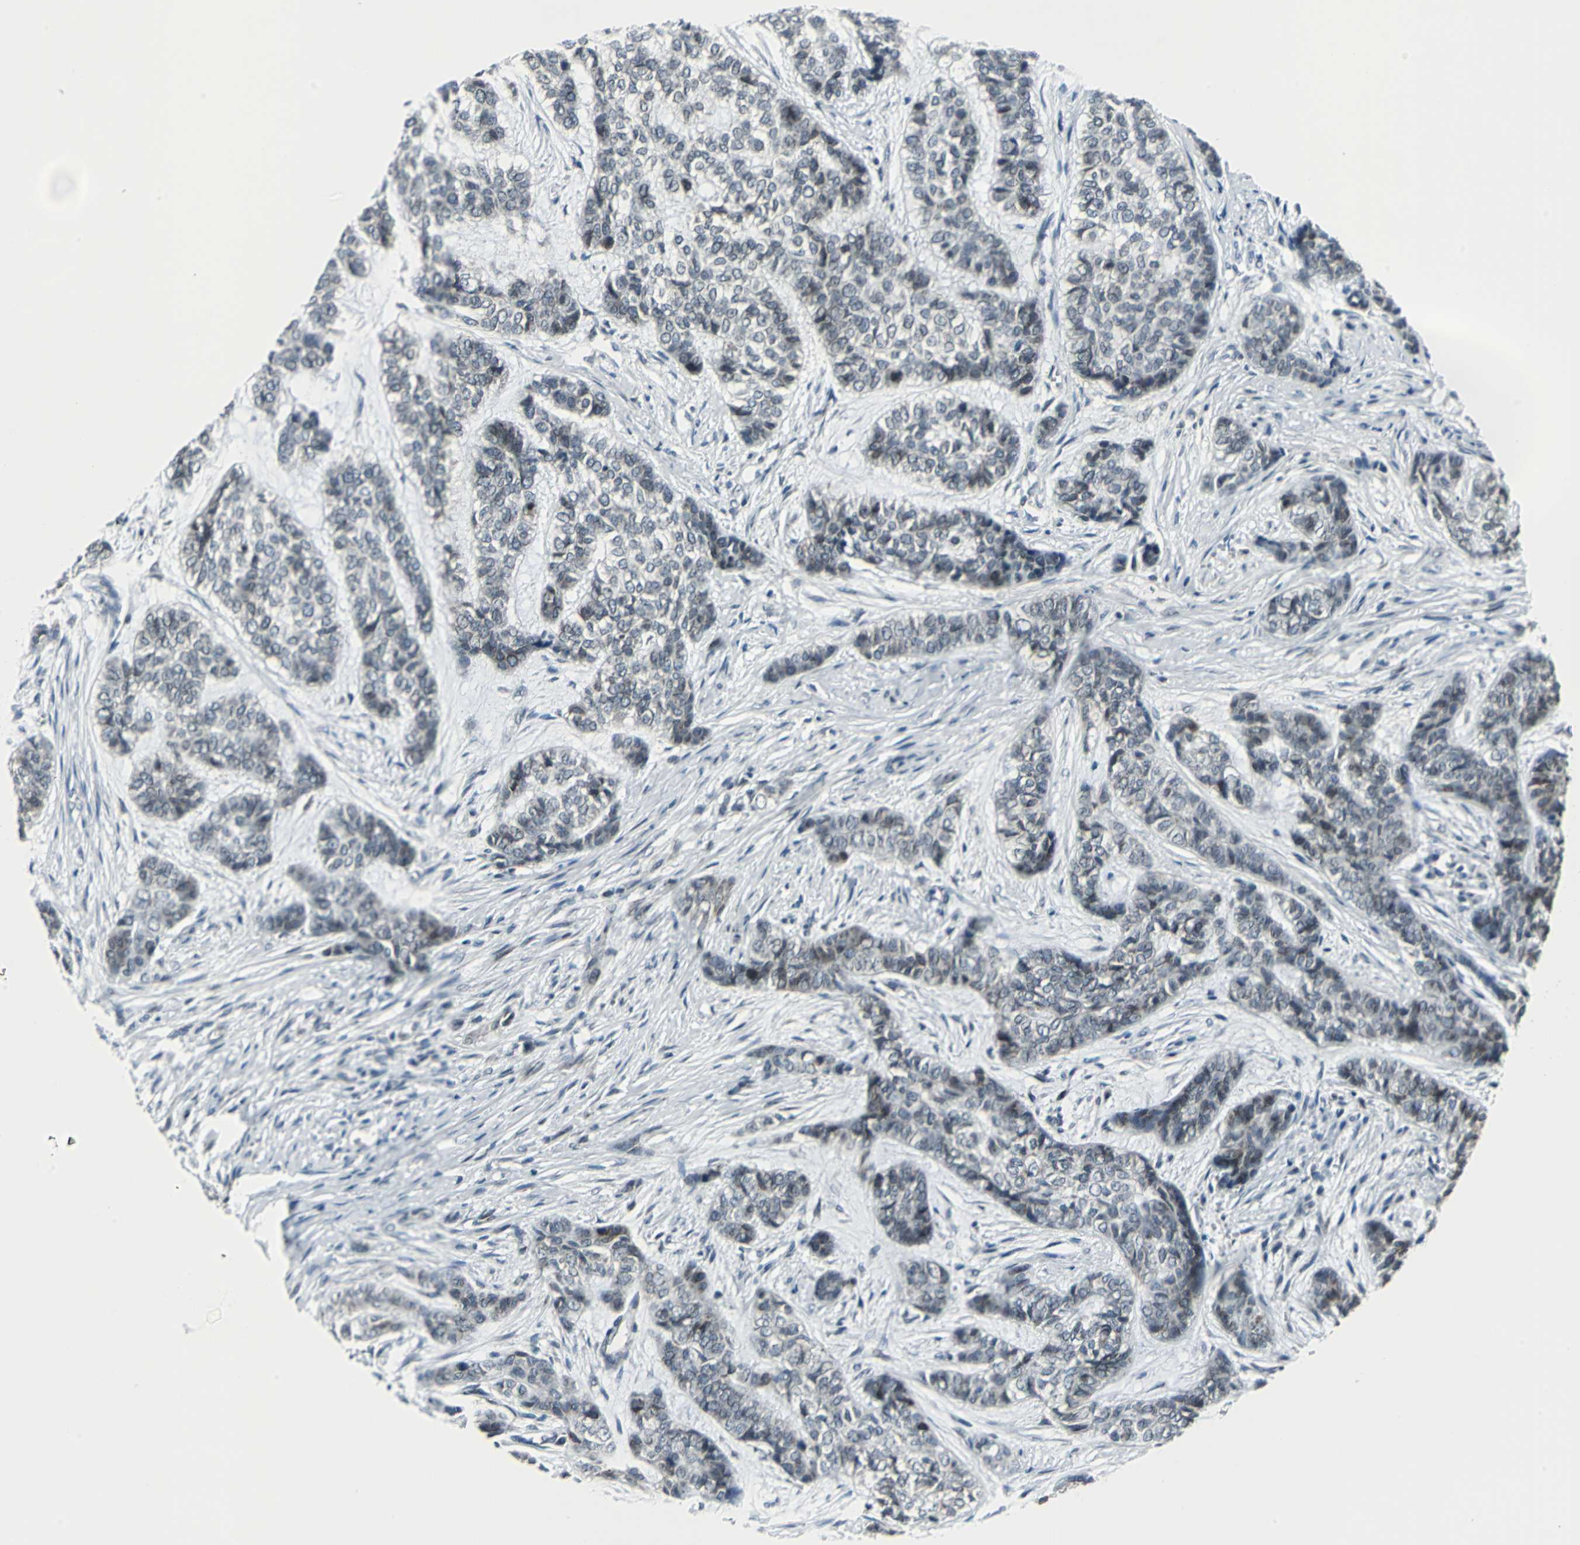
{"staining": {"intensity": "moderate", "quantity": "25%-75%", "location": "cytoplasmic/membranous,nuclear"}, "tissue": "skin cancer", "cell_type": "Tumor cells", "image_type": "cancer", "snomed": [{"axis": "morphology", "description": "Basal cell carcinoma"}, {"axis": "topography", "description": "Skin"}], "caption": "Protein staining of skin cancer tissue reveals moderate cytoplasmic/membranous and nuclear positivity in about 25%-75% of tumor cells.", "gene": "SNUPN", "patient": {"sex": "female", "age": 64}}